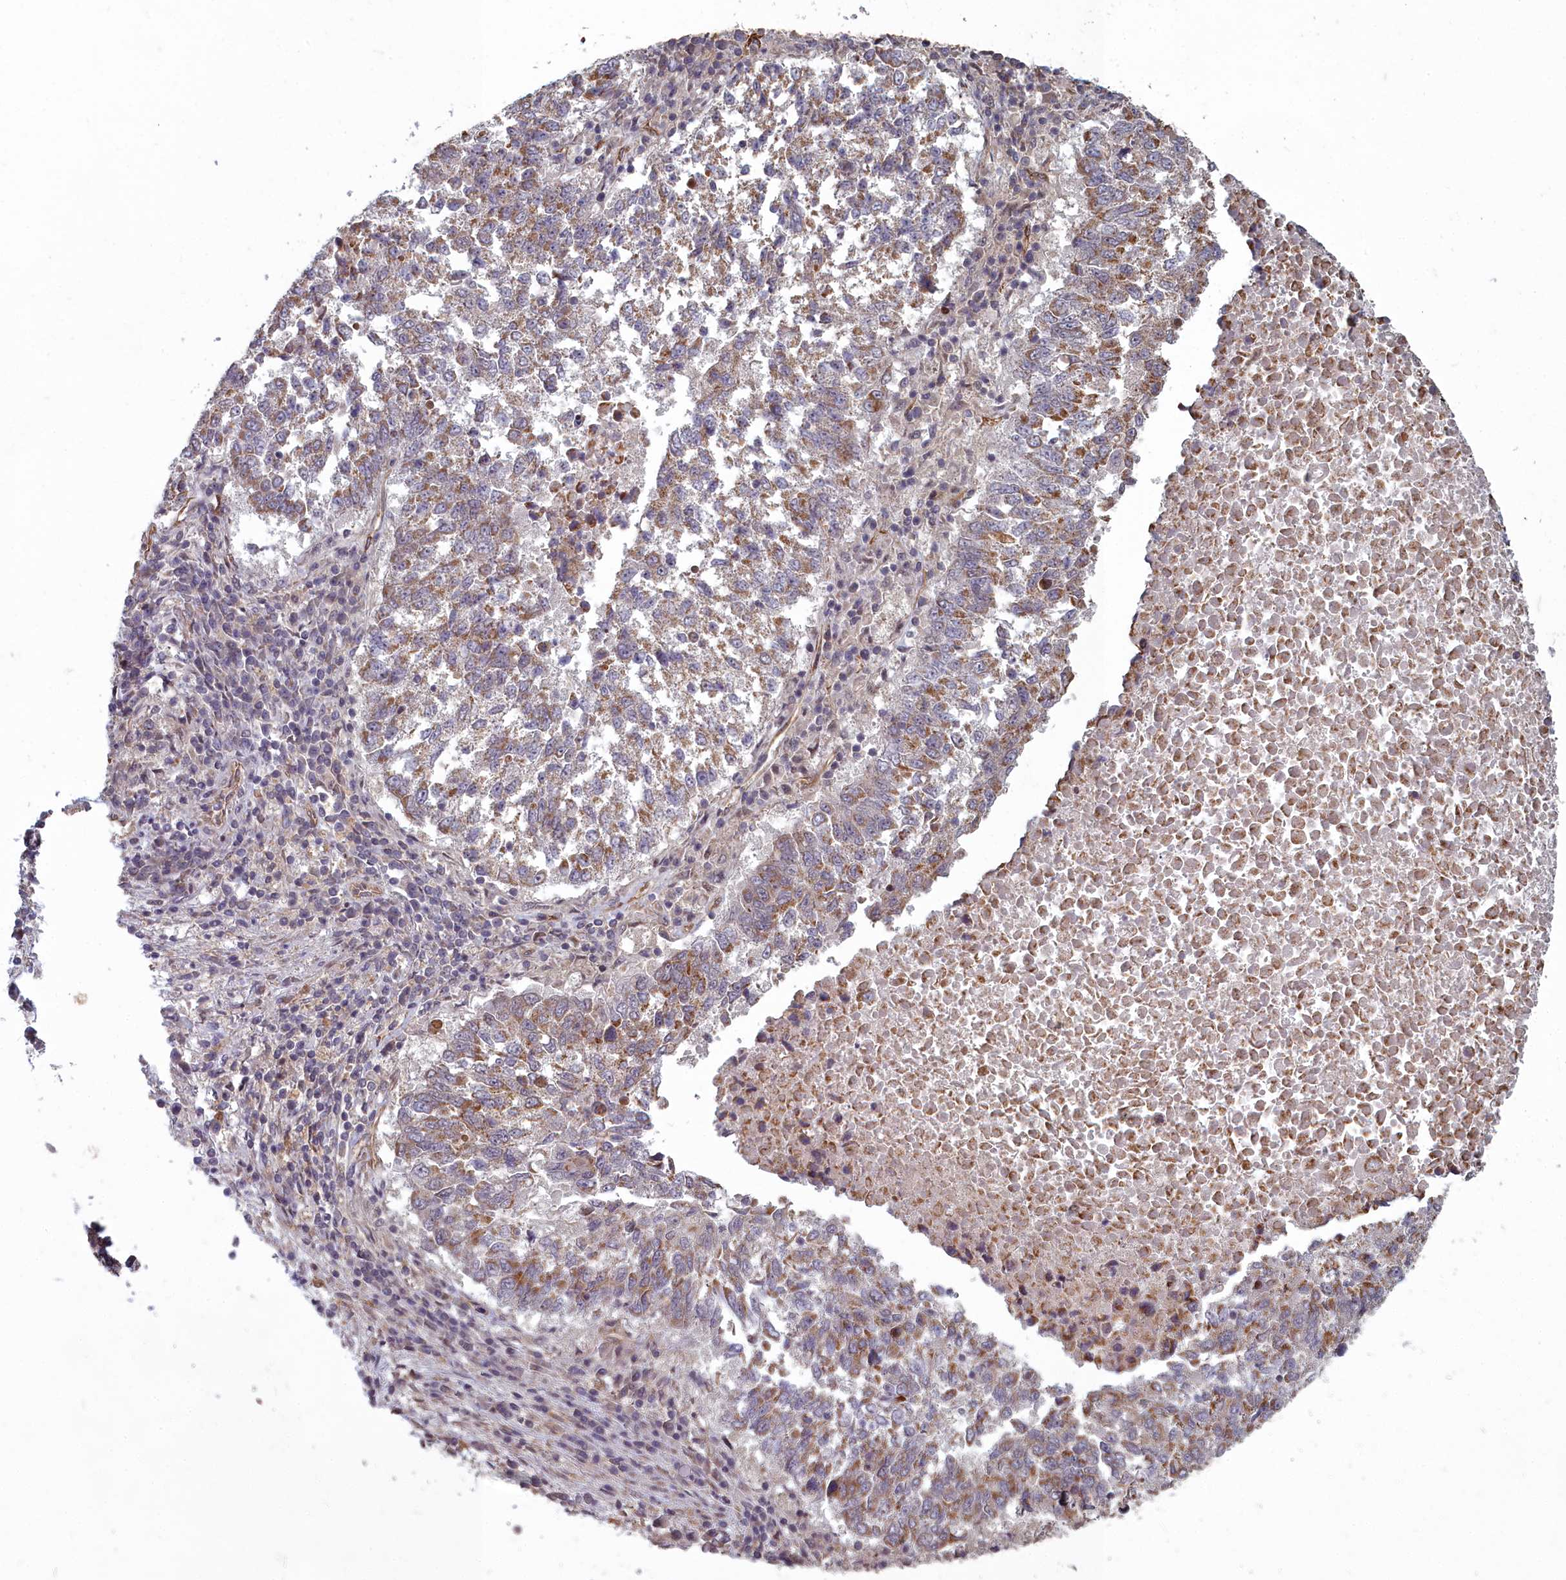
{"staining": {"intensity": "moderate", "quantity": ">75%", "location": "cytoplasmic/membranous"}, "tissue": "lung cancer", "cell_type": "Tumor cells", "image_type": "cancer", "snomed": [{"axis": "morphology", "description": "Squamous cell carcinoma, NOS"}, {"axis": "topography", "description": "Lung"}], "caption": "A micrograph of squamous cell carcinoma (lung) stained for a protein reveals moderate cytoplasmic/membranous brown staining in tumor cells.", "gene": "TSPYL4", "patient": {"sex": "male", "age": 73}}